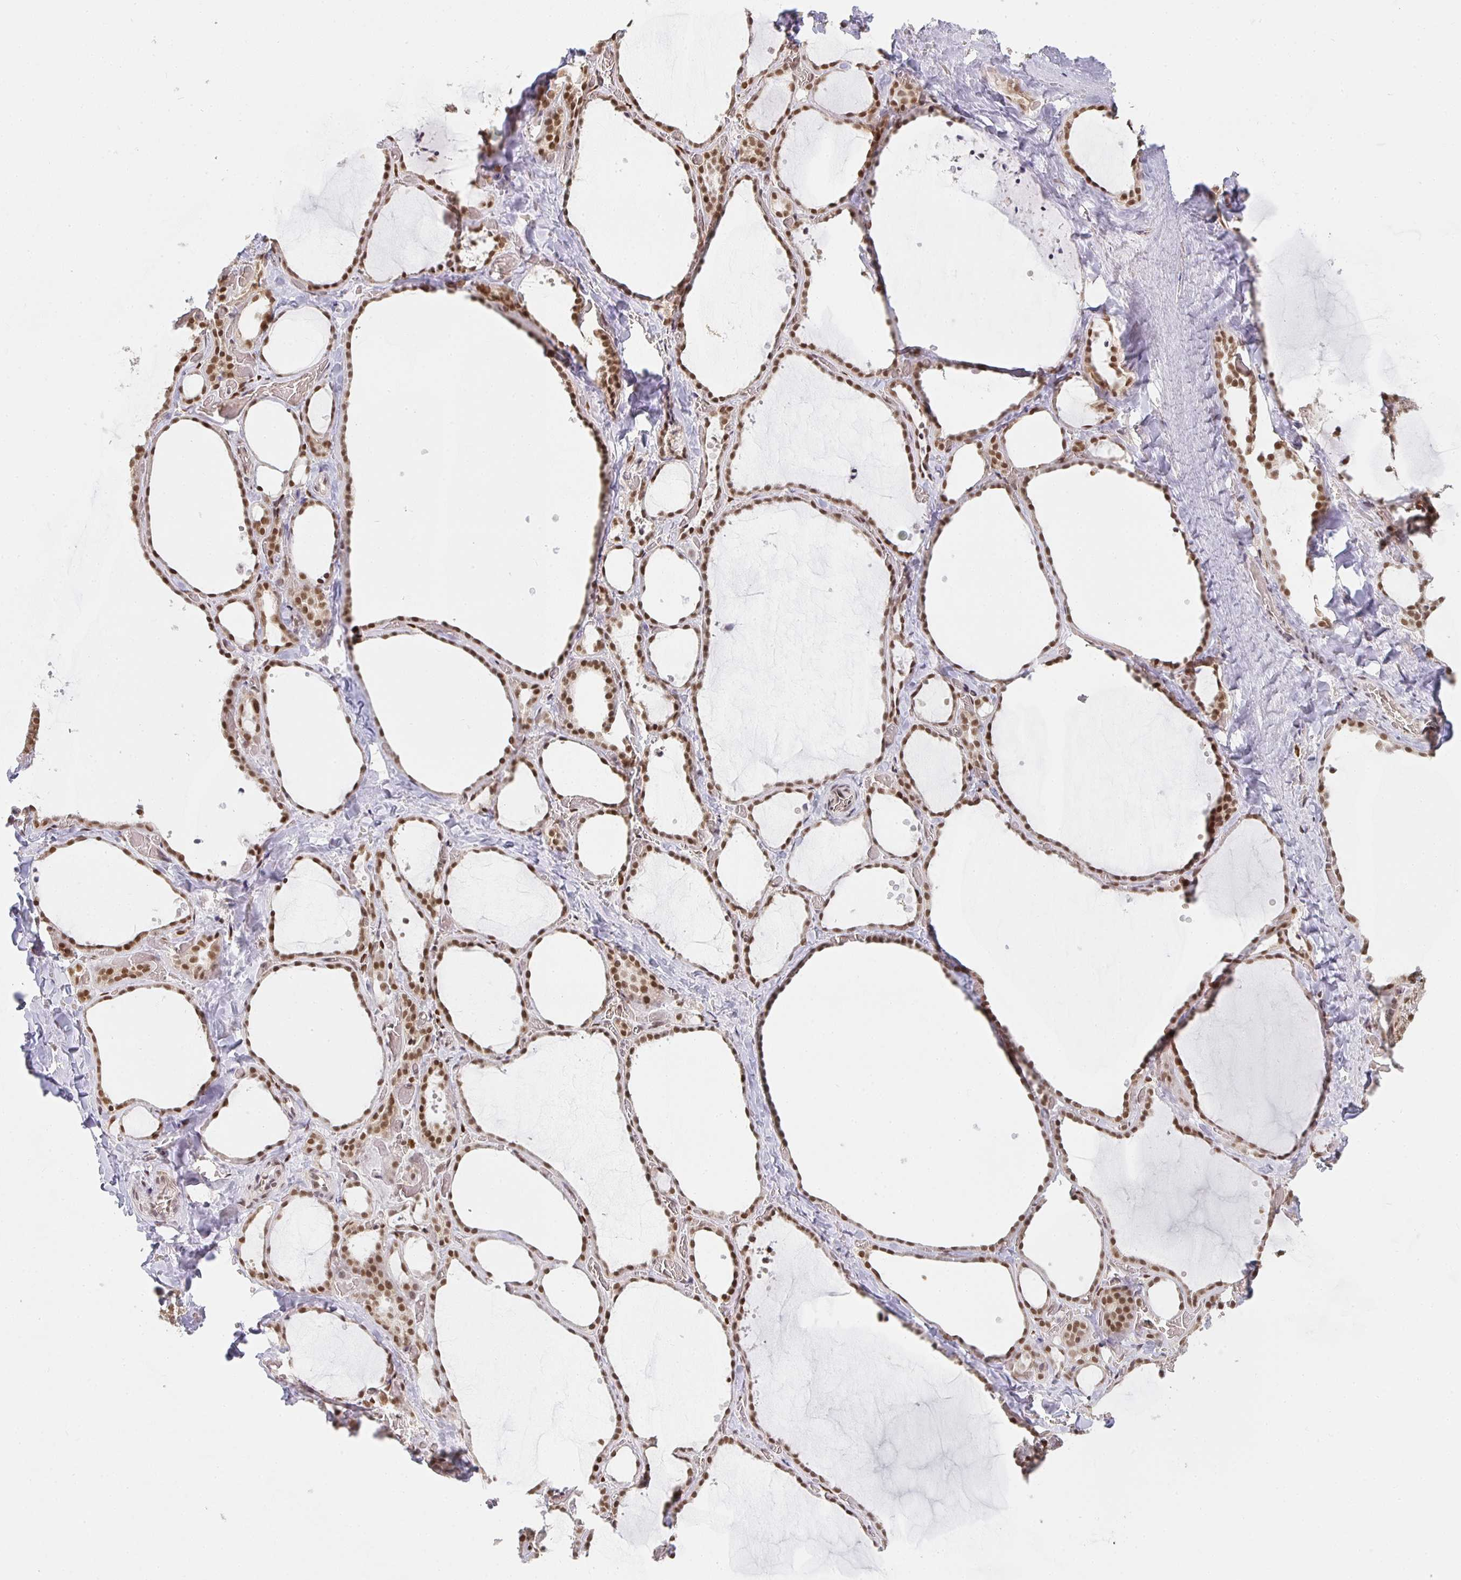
{"staining": {"intensity": "moderate", "quantity": ">75%", "location": "nuclear"}, "tissue": "thyroid gland", "cell_type": "Glandular cells", "image_type": "normal", "snomed": [{"axis": "morphology", "description": "Normal tissue, NOS"}, {"axis": "topography", "description": "Thyroid gland"}], "caption": "Immunohistochemistry (DAB (3,3'-diaminobenzidine)) staining of benign human thyroid gland exhibits moderate nuclear protein staining in approximately >75% of glandular cells.", "gene": "SMARCA2", "patient": {"sex": "female", "age": 36}}